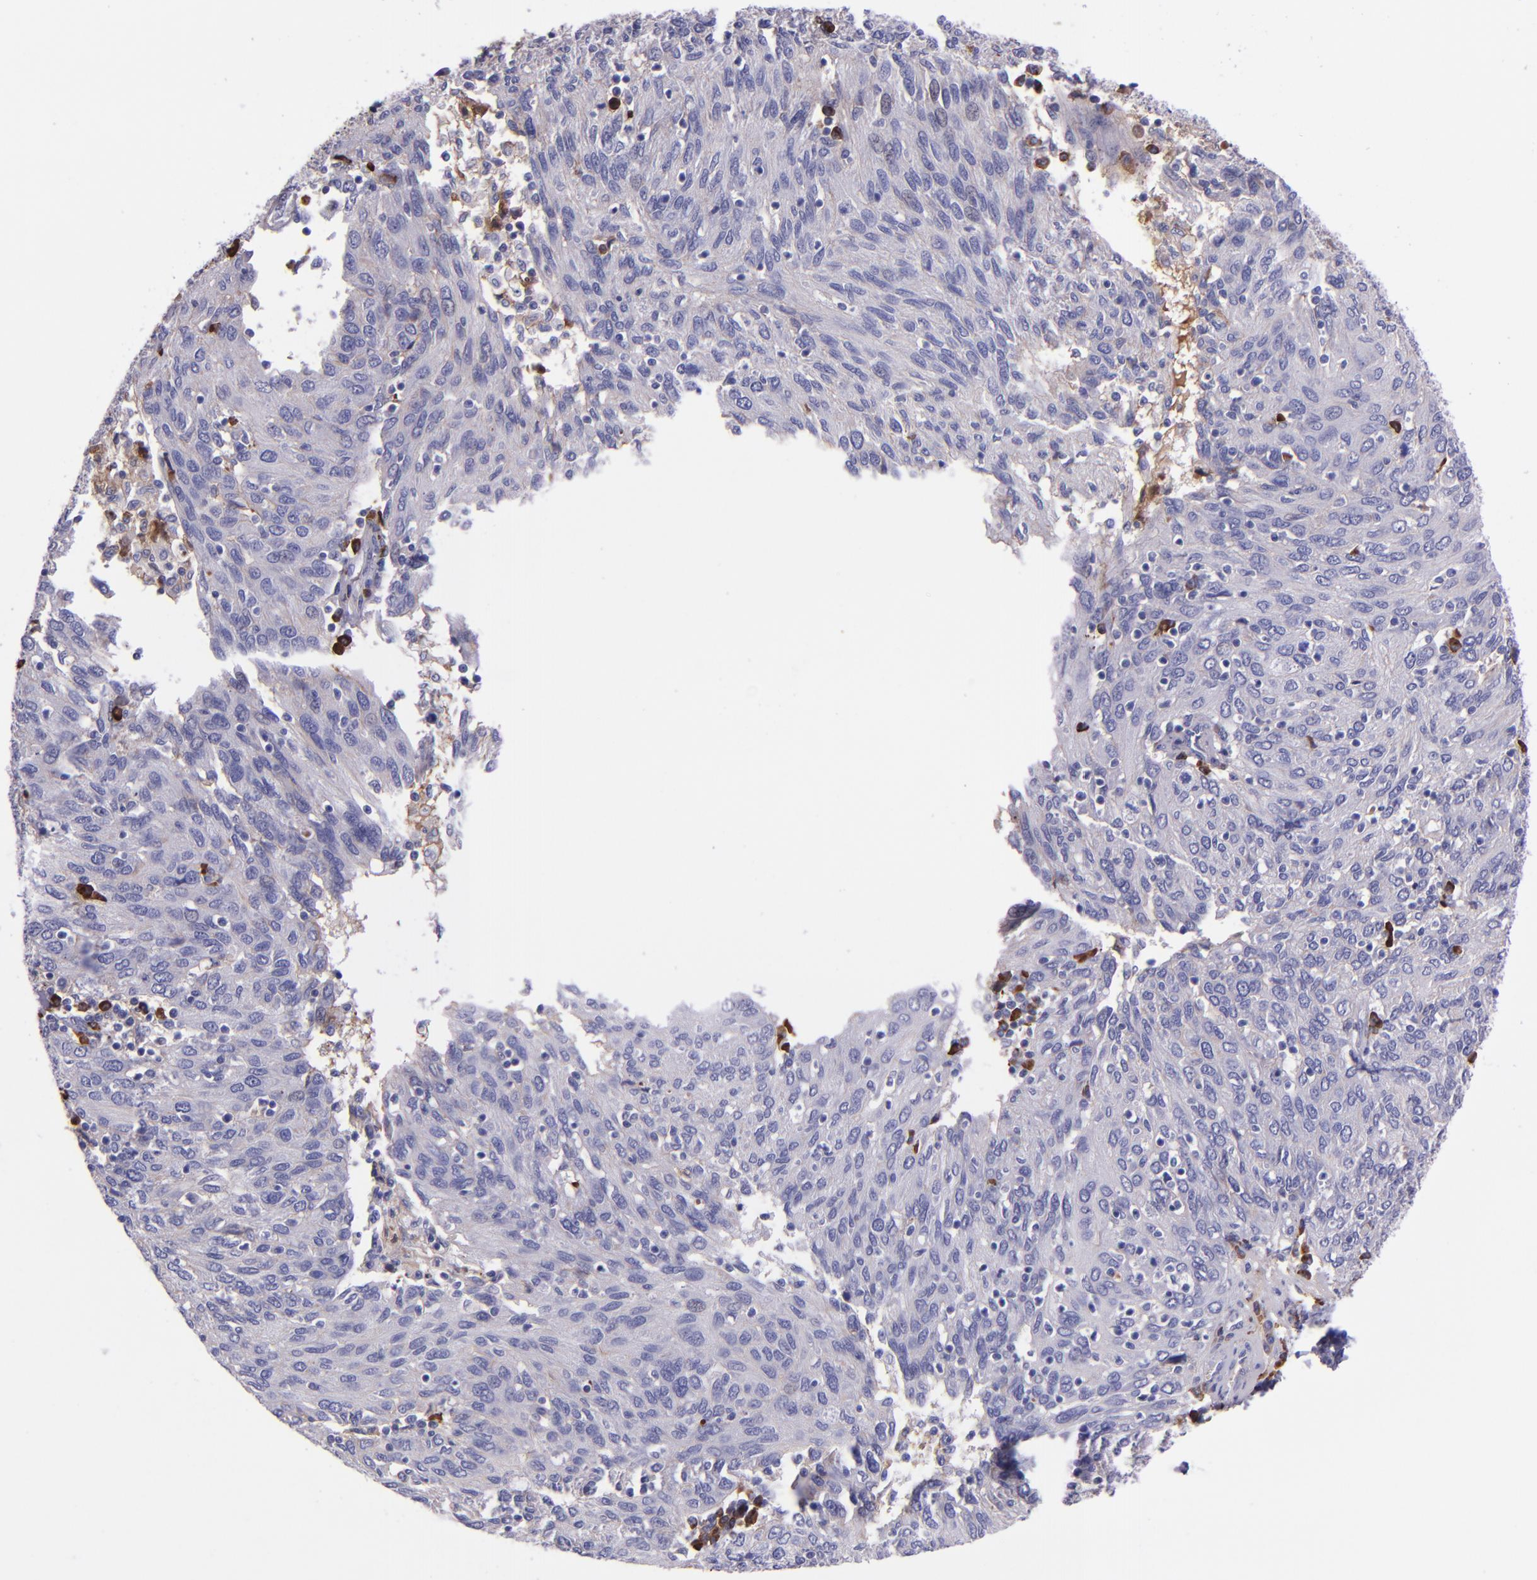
{"staining": {"intensity": "negative", "quantity": "none", "location": "none"}, "tissue": "ovarian cancer", "cell_type": "Tumor cells", "image_type": "cancer", "snomed": [{"axis": "morphology", "description": "Carcinoma, endometroid"}, {"axis": "topography", "description": "Ovary"}], "caption": "An image of ovarian endometroid carcinoma stained for a protein exhibits no brown staining in tumor cells. (DAB (3,3'-diaminobenzidine) immunohistochemistry (IHC) visualized using brightfield microscopy, high magnification).", "gene": "KNG1", "patient": {"sex": "female", "age": 50}}